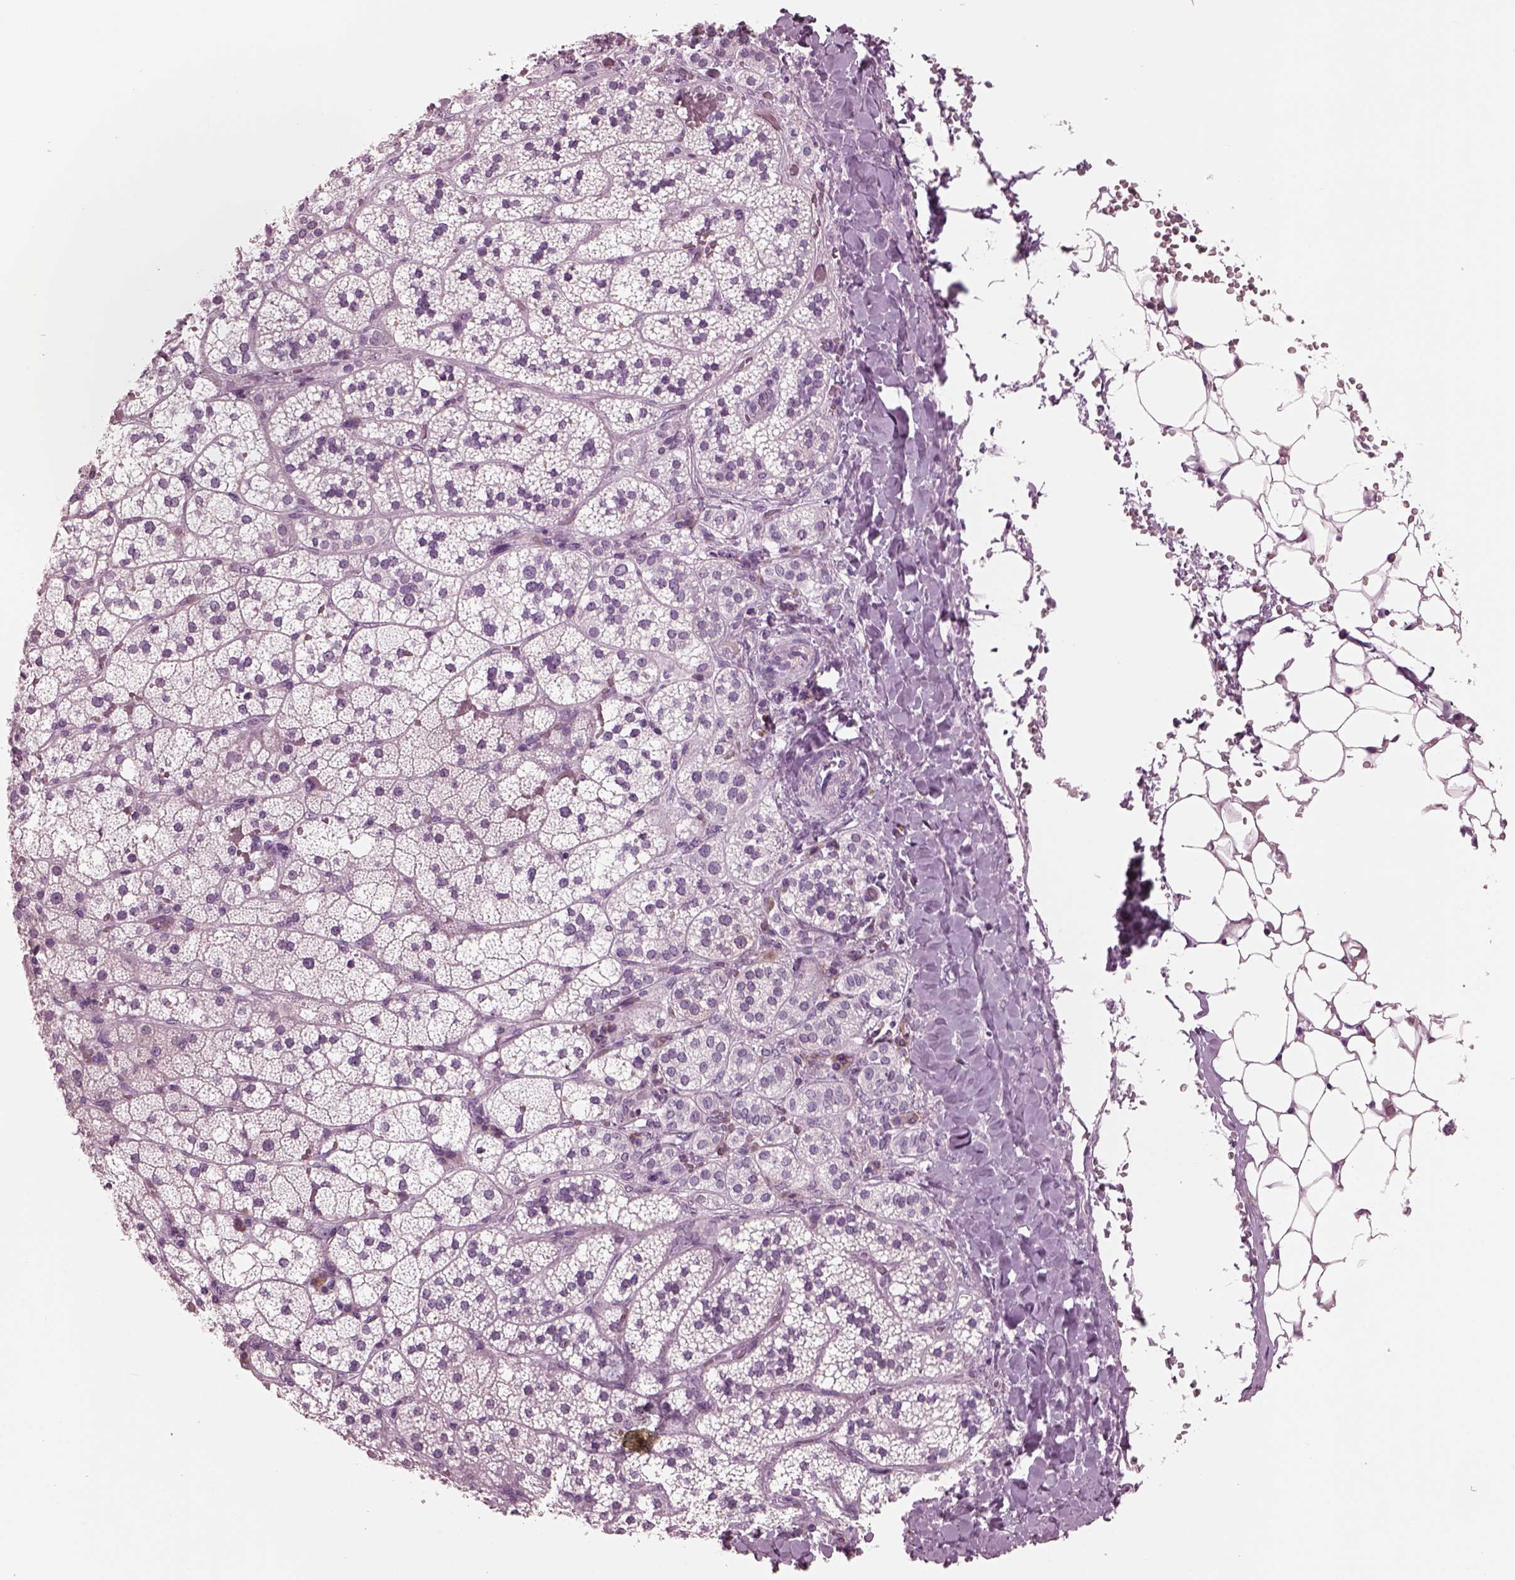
{"staining": {"intensity": "negative", "quantity": "none", "location": "none"}, "tissue": "adrenal gland", "cell_type": "Glandular cells", "image_type": "normal", "snomed": [{"axis": "morphology", "description": "Normal tissue, NOS"}, {"axis": "topography", "description": "Adrenal gland"}], "caption": "There is no significant positivity in glandular cells of adrenal gland. The staining is performed using DAB brown chromogen with nuclei counter-stained in using hematoxylin.", "gene": "CYLC1", "patient": {"sex": "male", "age": 53}}